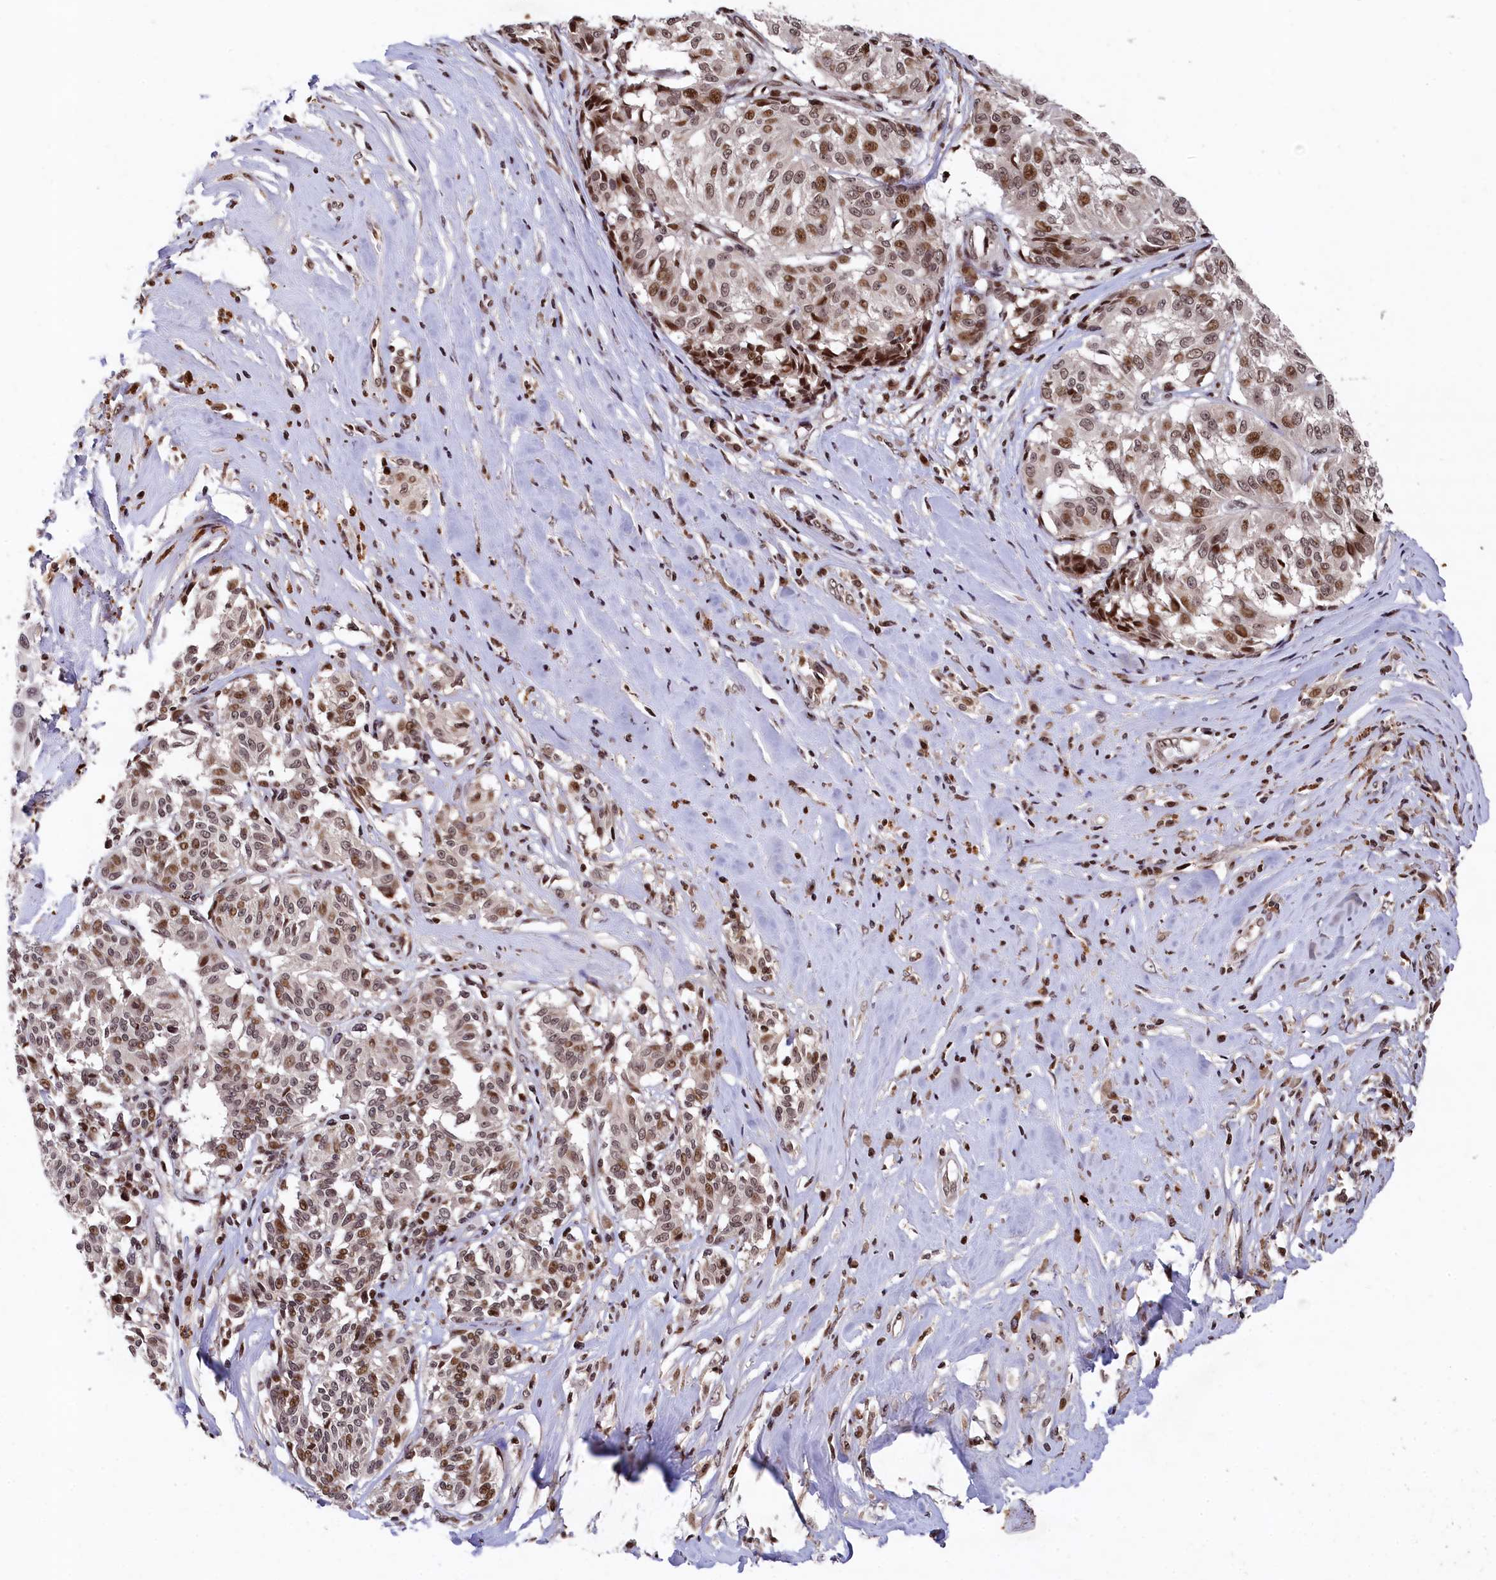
{"staining": {"intensity": "moderate", "quantity": "25%-75%", "location": "nuclear"}, "tissue": "melanoma", "cell_type": "Tumor cells", "image_type": "cancer", "snomed": [{"axis": "morphology", "description": "Malignant melanoma, NOS"}, {"axis": "topography", "description": "Skin"}], "caption": "Protein expression analysis of human melanoma reveals moderate nuclear expression in about 25%-75% of tumor cells.", "gene": "FAM217B", "patient": {"sex": "female", "age": 72}}